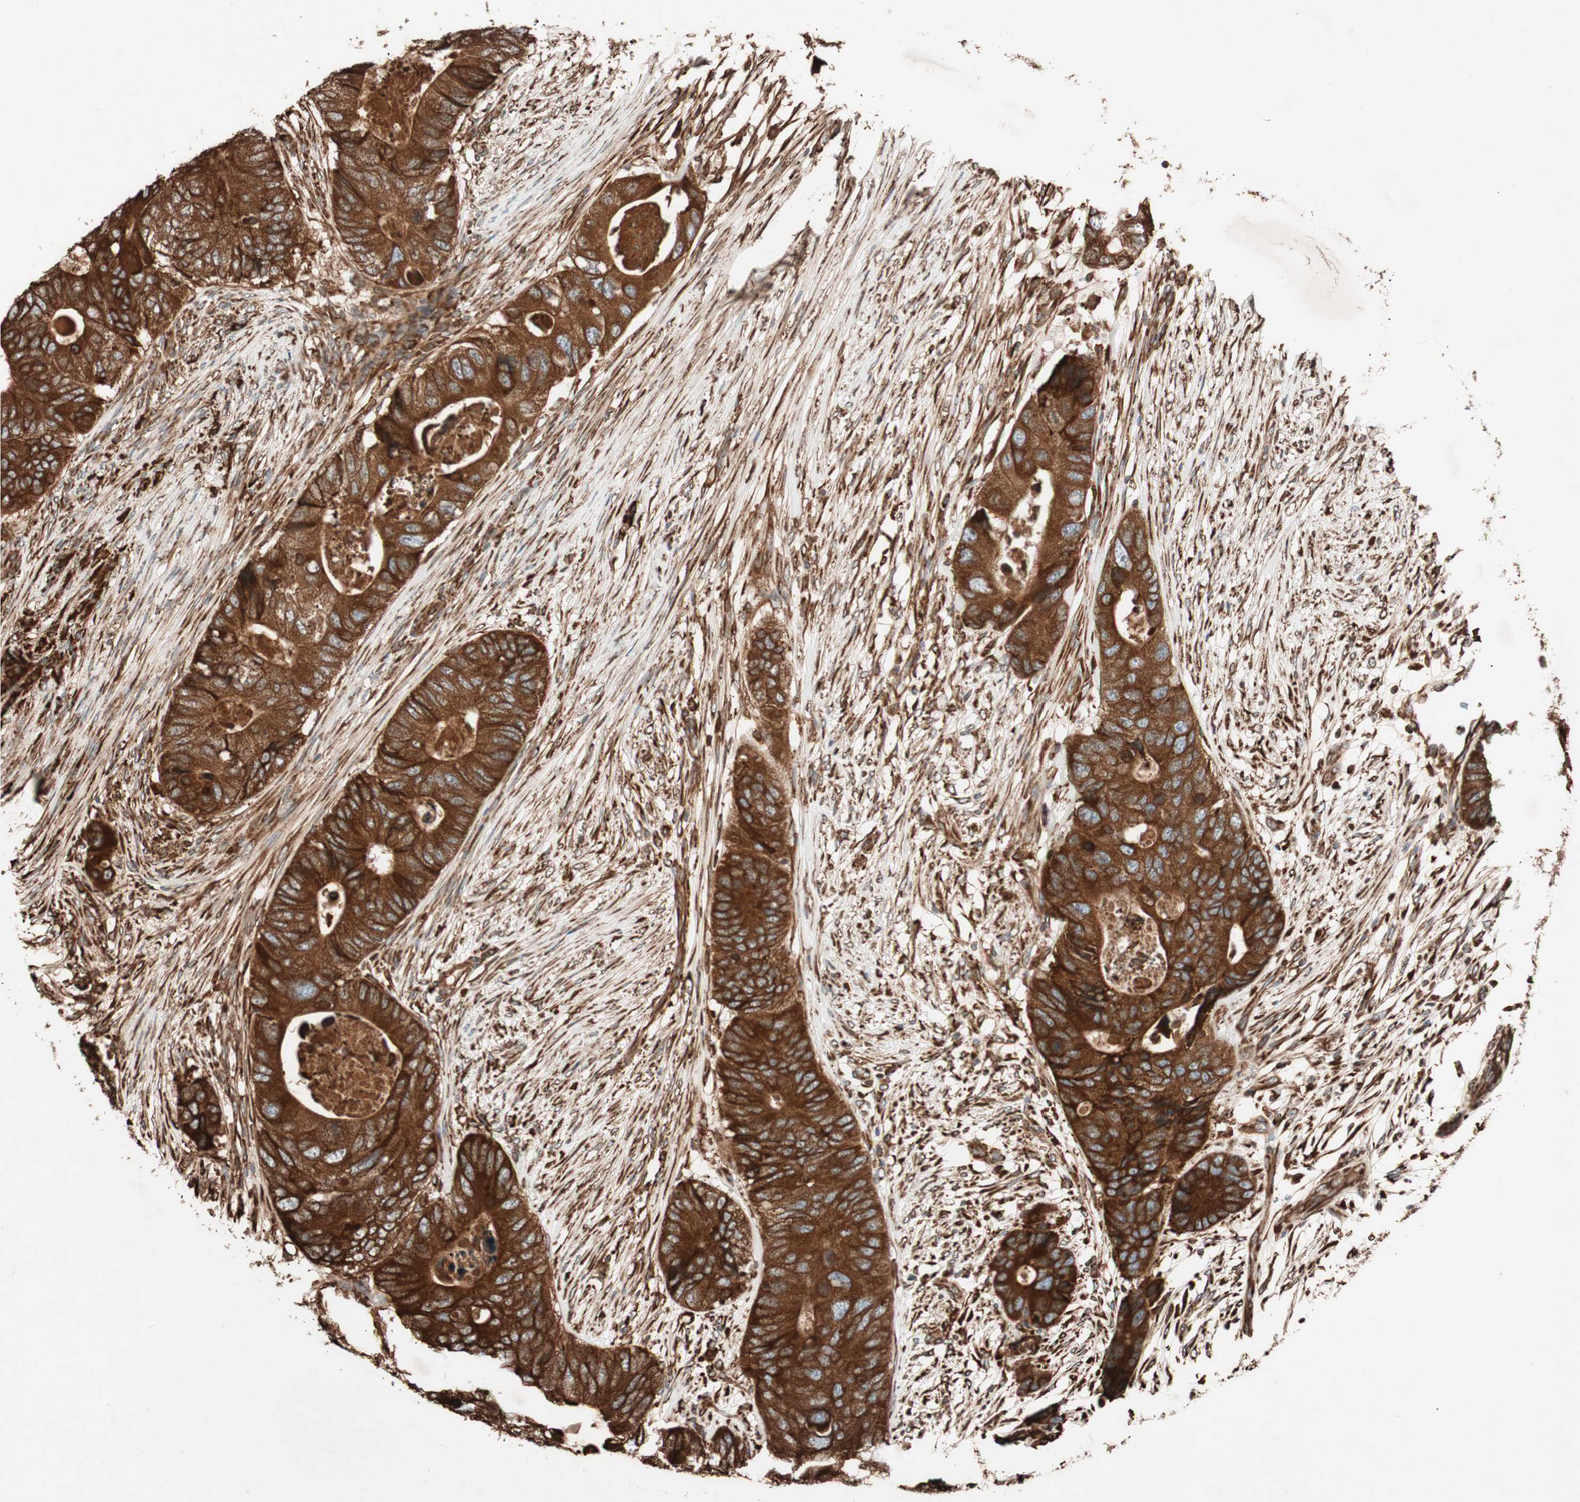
{"staining": {"intensity": "strong", "quantity": ">75%", "location": "cytoplasmic/membranous"}, "tissue": "colorectal cancer", "cell_type": "Tumor cells", "image_type": "cancer", "snomed": [{"axis": "morphology", "description": "Adenocarcinoma, NOS"}, {"axis": "topography", "description": "Colon"}], "caption": "Tumor cells show strong cytoplasmic/membranous positivity in approximately >75% of cells in colorectal cancer (adenocarcinoma). Ihc stains the protein in brown and the nuclei are stained blue.", "gene": "VEGFA", "patient": {"sex": "male", "age": 71}}